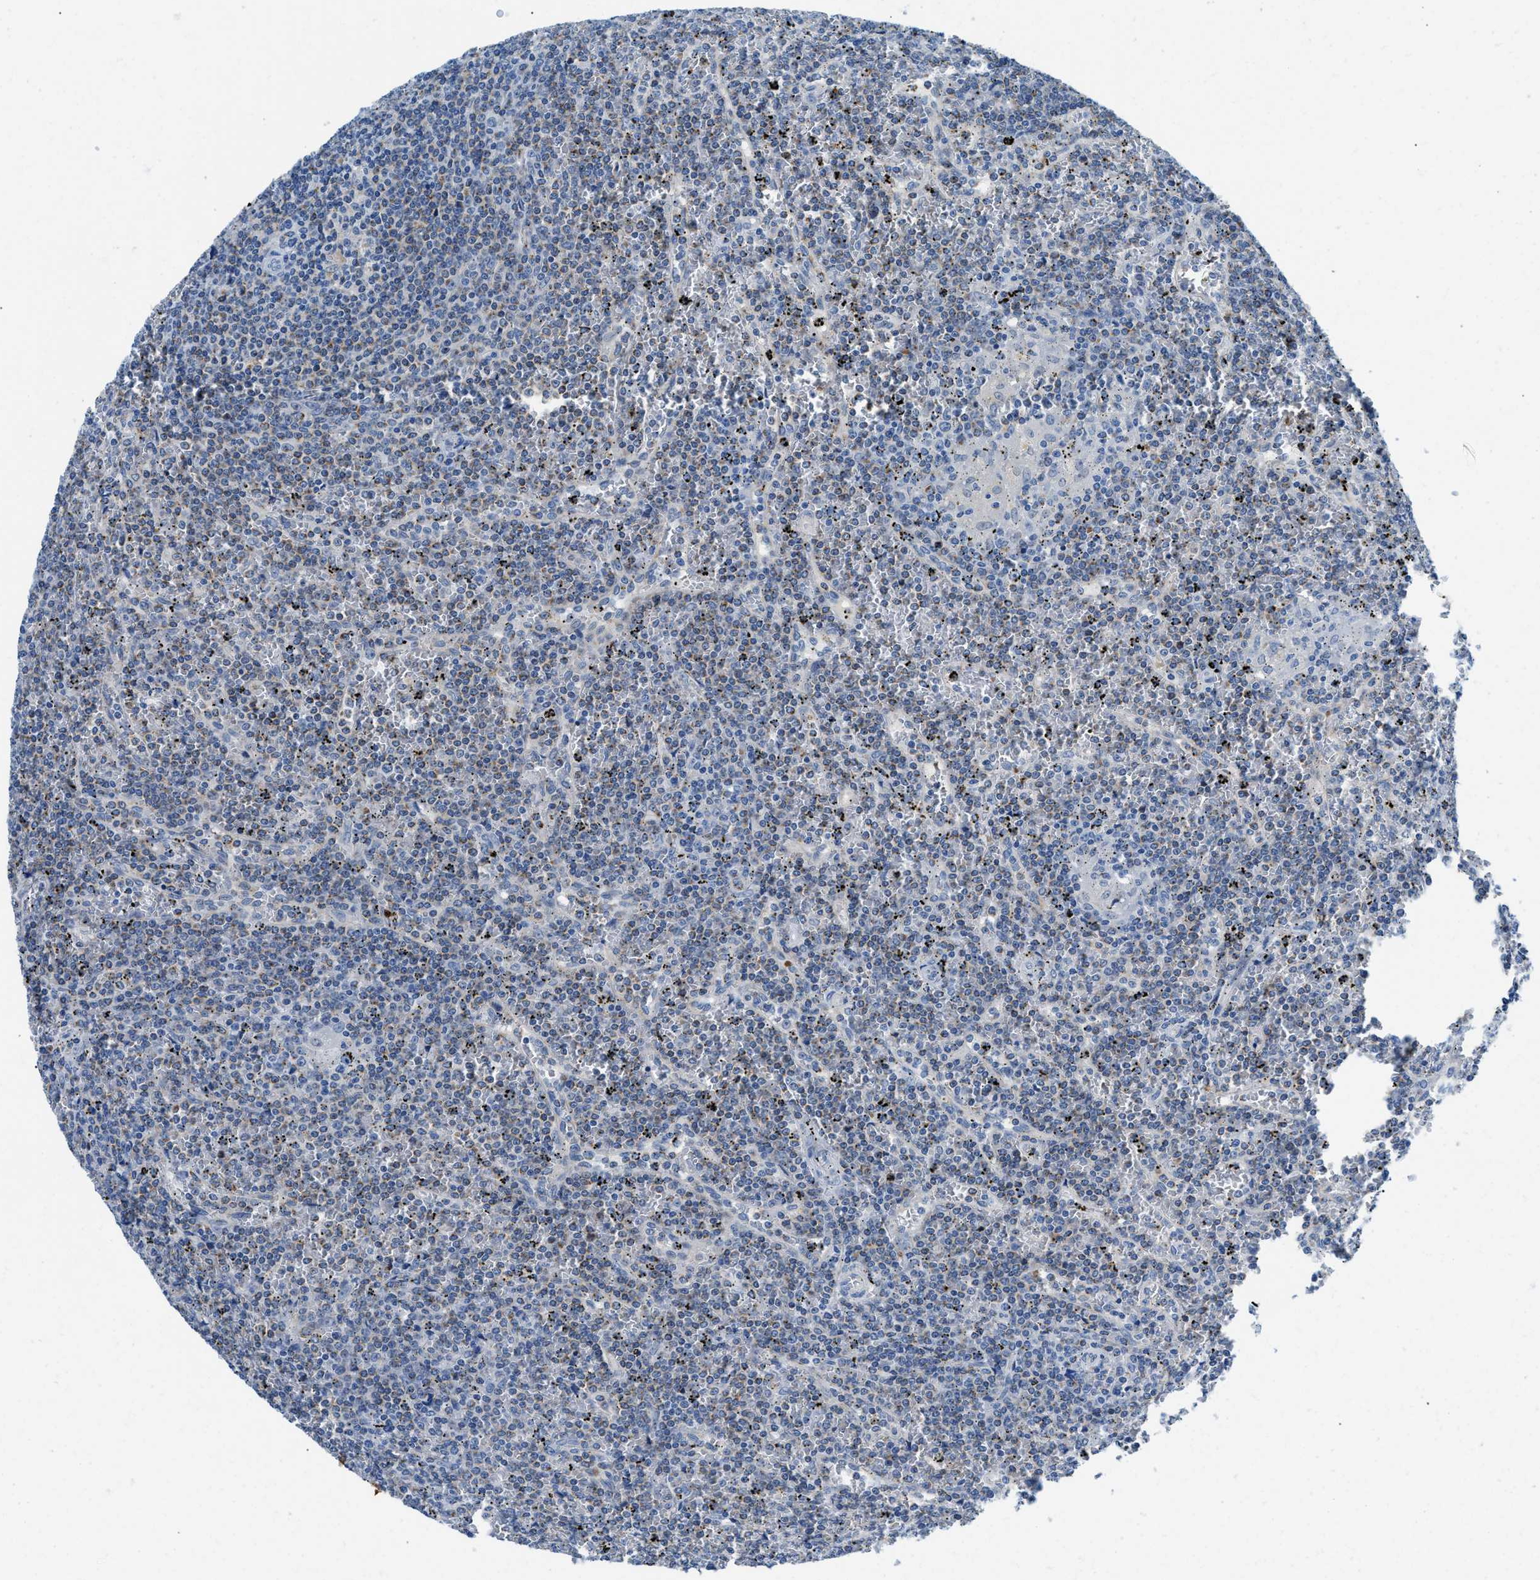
{"staining": {"intensity": "negative", "quantity": "none", "location": "none"}, "tissue": "lymphoma", "cell_type": "Tumor cells", "image_type": "cancer", "snomed": [{"axis": "morphology", "description": "Malignant lymphoma, non-Hodgkin's type, Low grade"}, {"axis": "topography", "description": "Spleen"}], "caption": "Tumor cells show no significant positivity in lymphoma.", "gene": "TSPAN3", "patient": {"sex": "female", "age": 19}}